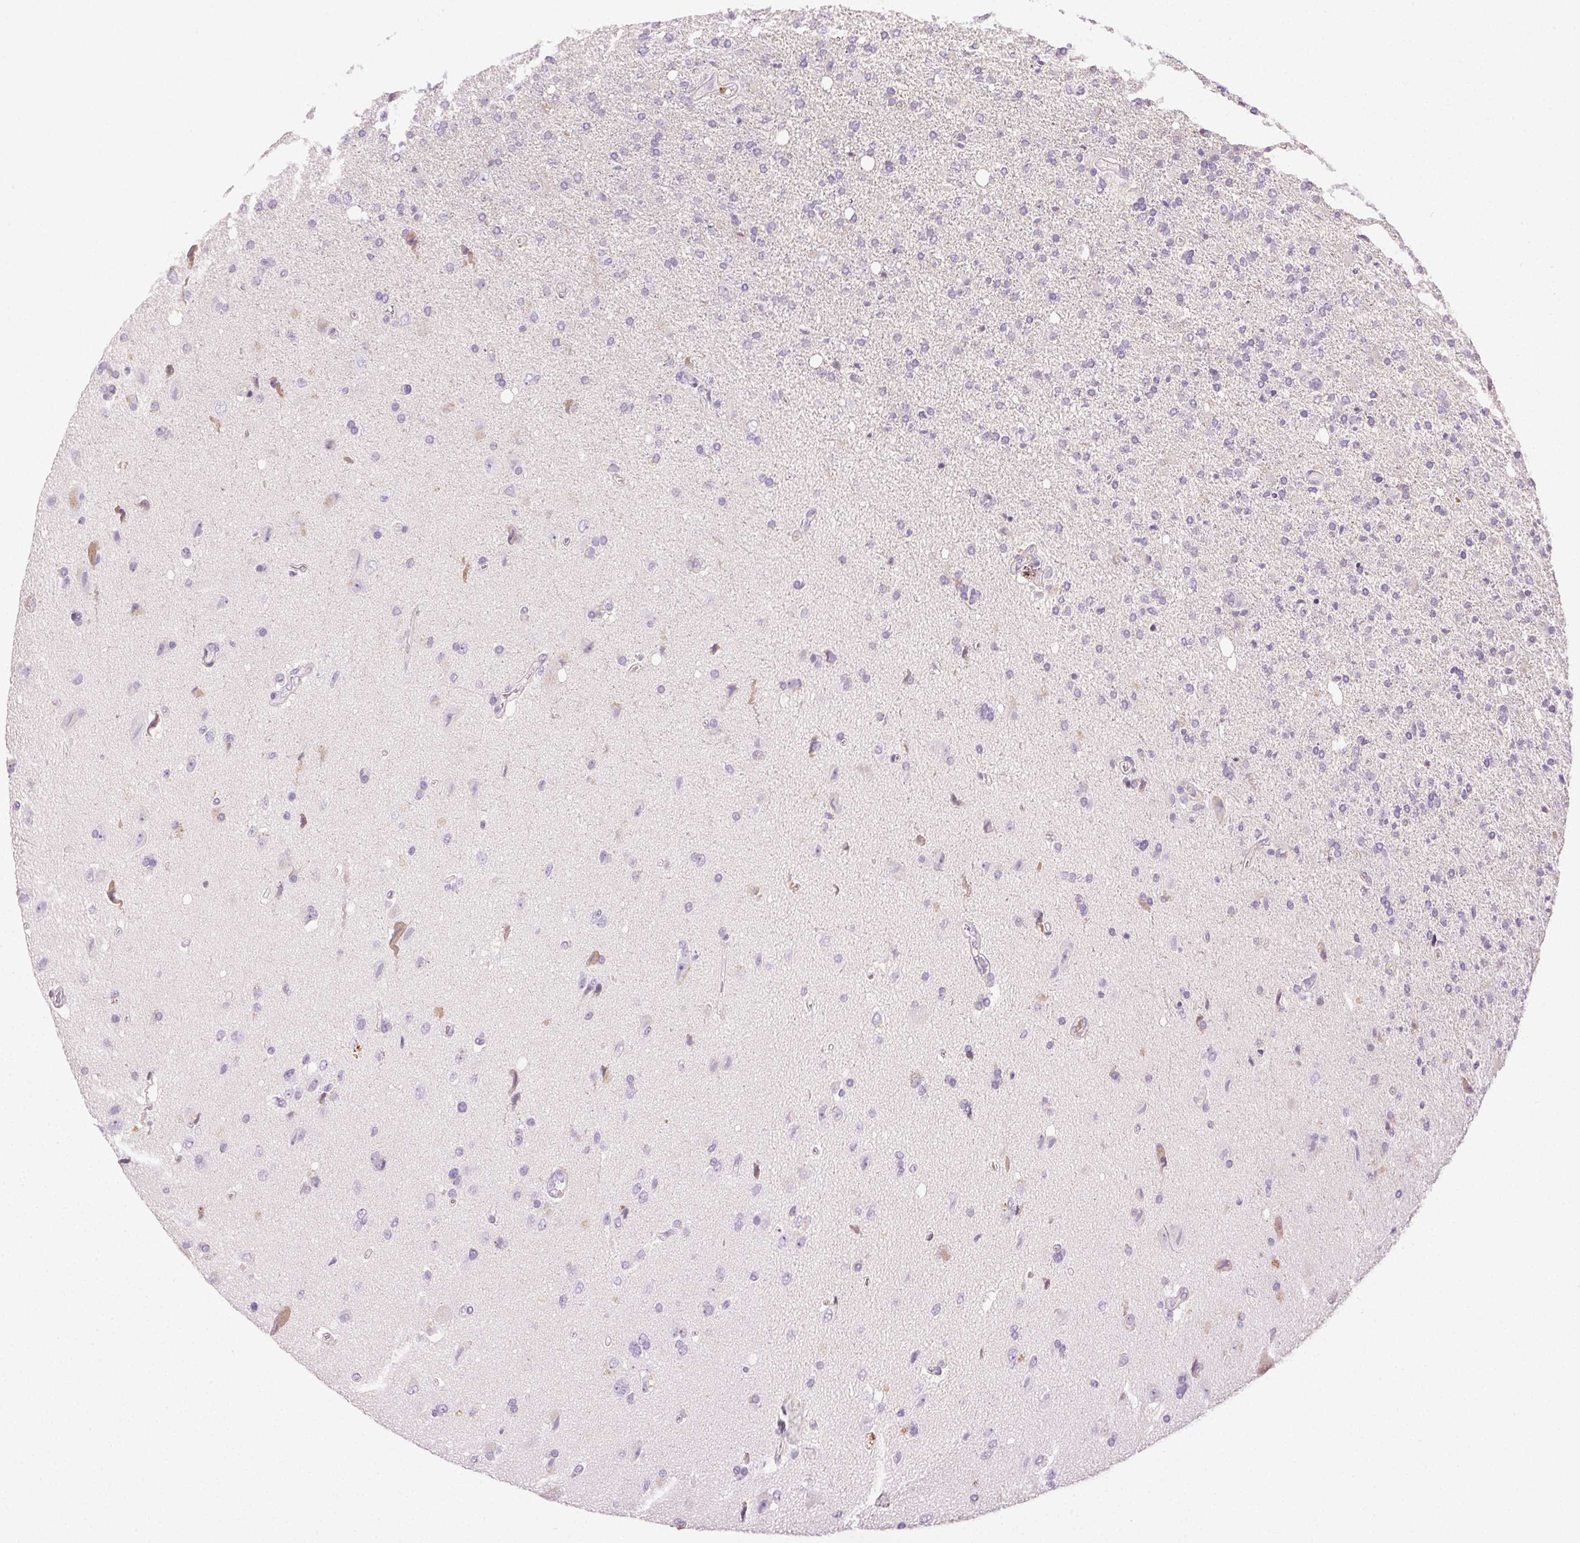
{"staining": {"intensity": "negative", "quantity": "none", "location": "none"}, "tissue": "glioma", "cell_type": "Tumor cells", "image_type": "cancer", "snomed": [{"axis": "morphology", "description": "Glioma, malignant, High grade"}, {"axis": "topography", "description": "Cerebral cortex"}], "caption": "DAB immunohistochemical staining of human malignant high-grade glioma reveals no significant staining in tumor cells.", "gene": "BPIFB2", "patient": {"sex": "male", "age": 70}}